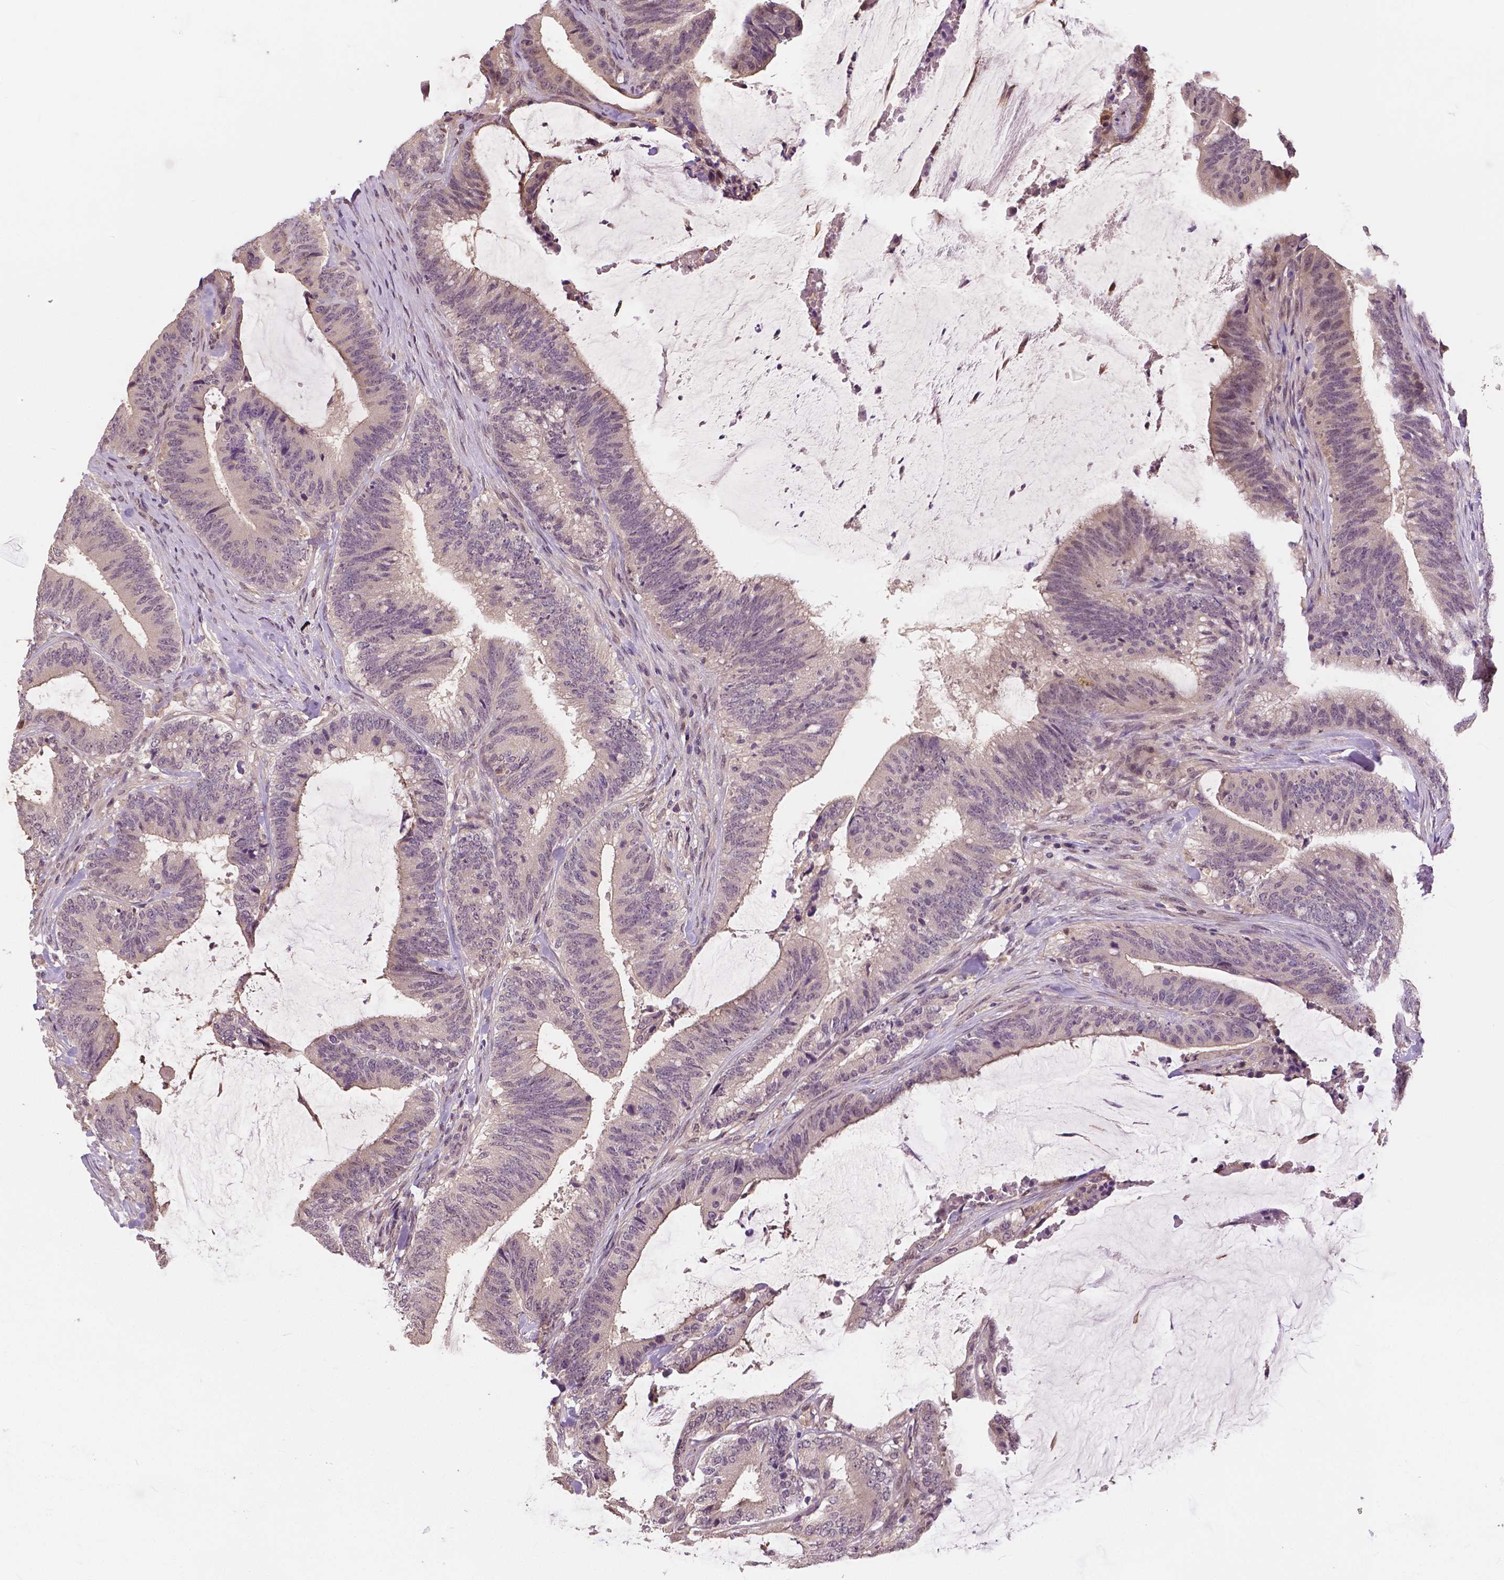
{"staining": {"intensity": "weak", "quantity": "<25%", "location": "cytoplasmic/membranous"}, "tissue": "colorectal cancer", "cell_type": "Tumor cells", "image_type": "cancer", "snomed": [{"axis": "morphology", "description": "Adenocarcinoma, NOS"}, {"axis": "topography", "description": "Colon"}], "caption": "Colorectal cancer was stained to show a protein in brown. There is no significant expression in tumor cells.", "gene": "MAP1LC3B", "patient": {"sex": "female", "age": 43}}